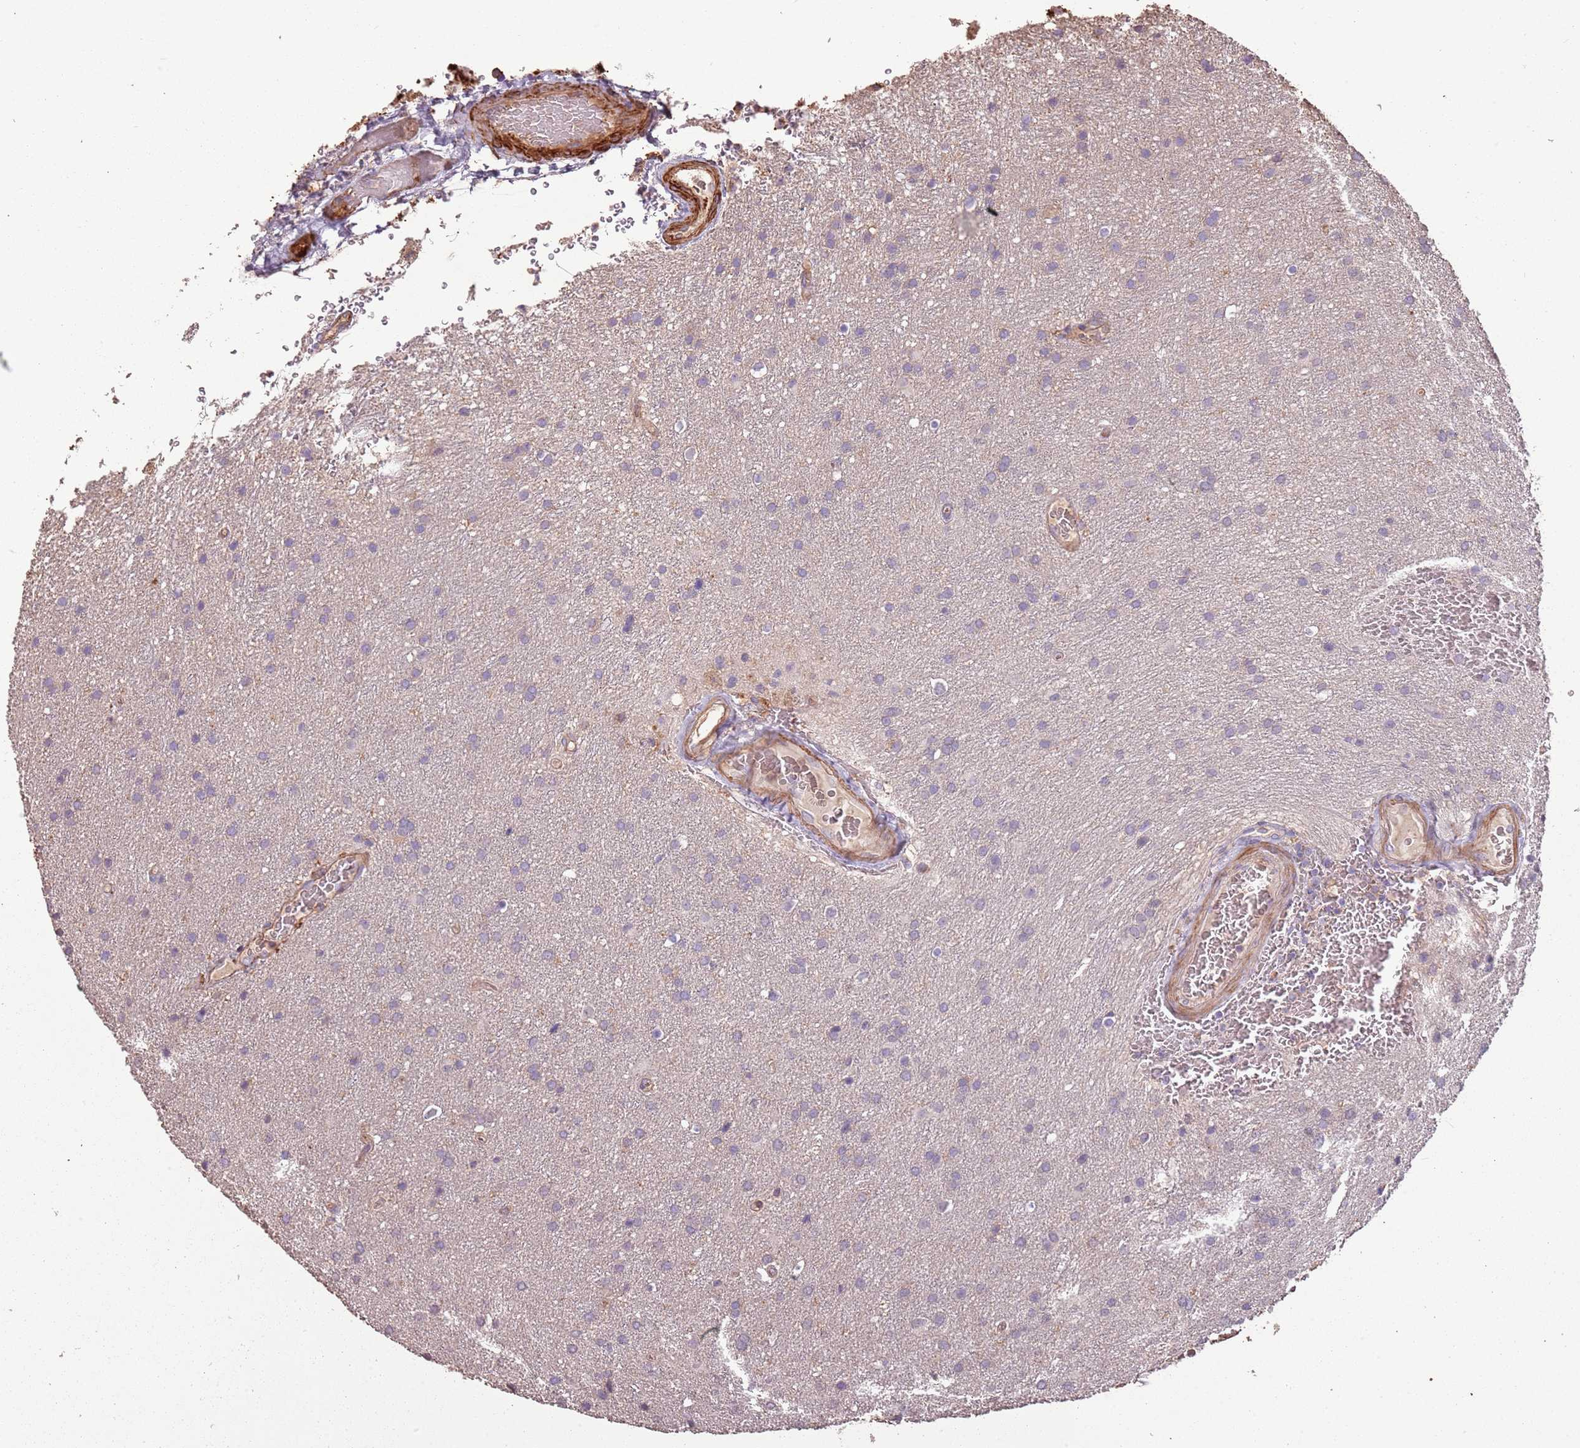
{"staining": {"intensity": "negative", "quantity": "none", "location": "none"}, "tissue": "glioma", "cell_type": "Tumor cells", "image_type": "cancer", "snomed": [{"axis": "morphology", "description": "Glioma, malignant, Low grade"}, {"axis": "topography", "description": "Brain"}], "caption": "Immunohistochemical staining of malignant glioma (low-grade) reveals no significant staining in tumor cells.", "gene": "FECH", "patient": {"sex": "female", "age": 32}}